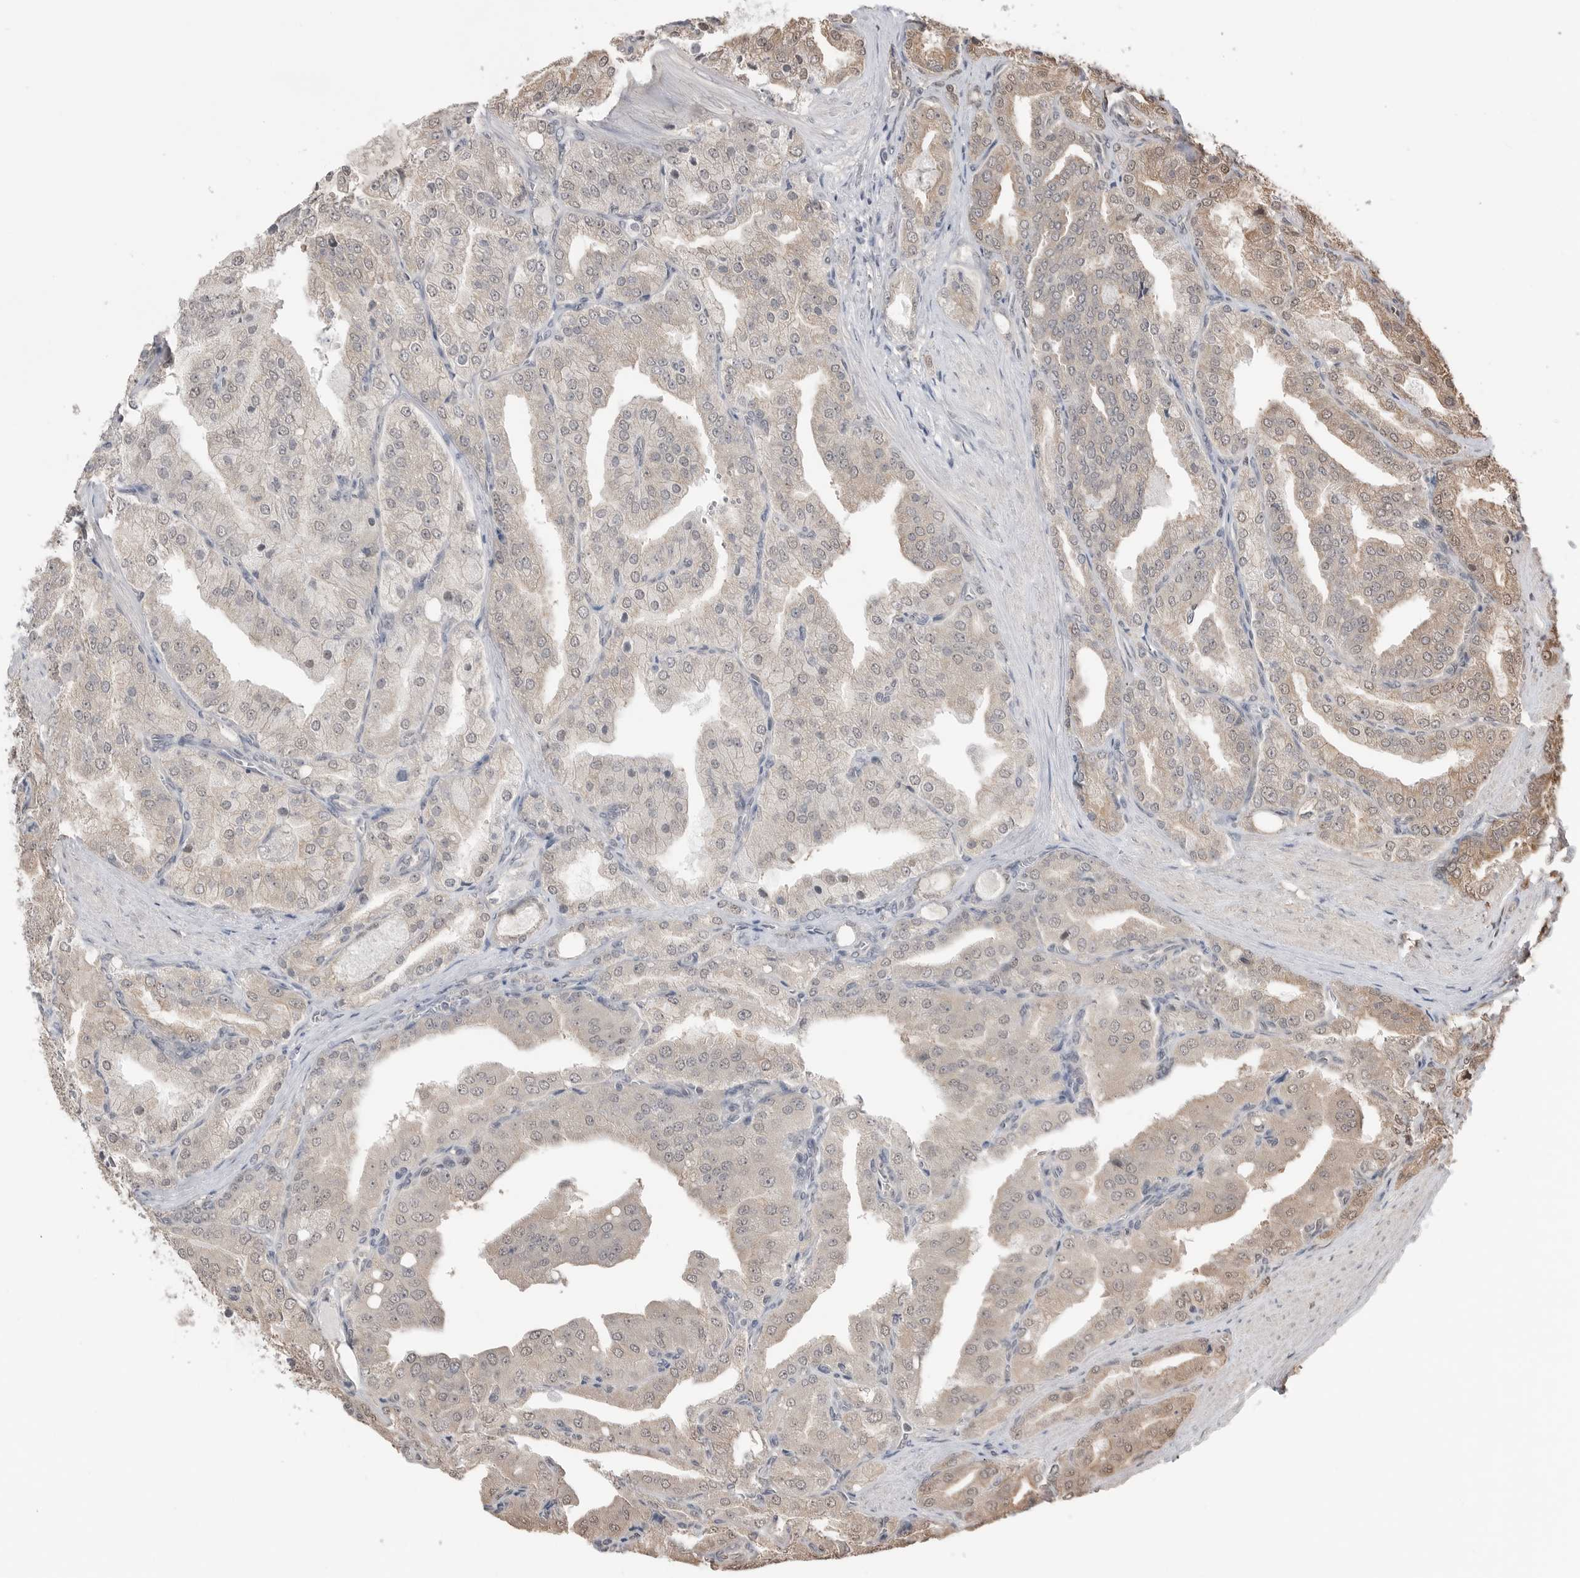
{"staining": {"intensity": "weak", "quantity": "<25%", "location": "cytoplasmic/membranous"}, "tissue": "prostate cancer", "cell_type": "Tumor cells", "image_type": "cancer", "snomed": [{"axis": "morphology", "description": "Adenocarcinoma, High grade"}, {"axis": "topography", "description": "Prostate"}], "caption": "This is an IHC histopathology image of adenocarcinoma (high-grade) (prostate). There is no positivity in tumor cells.", "gene": "PEAK1", "patient": {"sex": "male", "age": 50}}